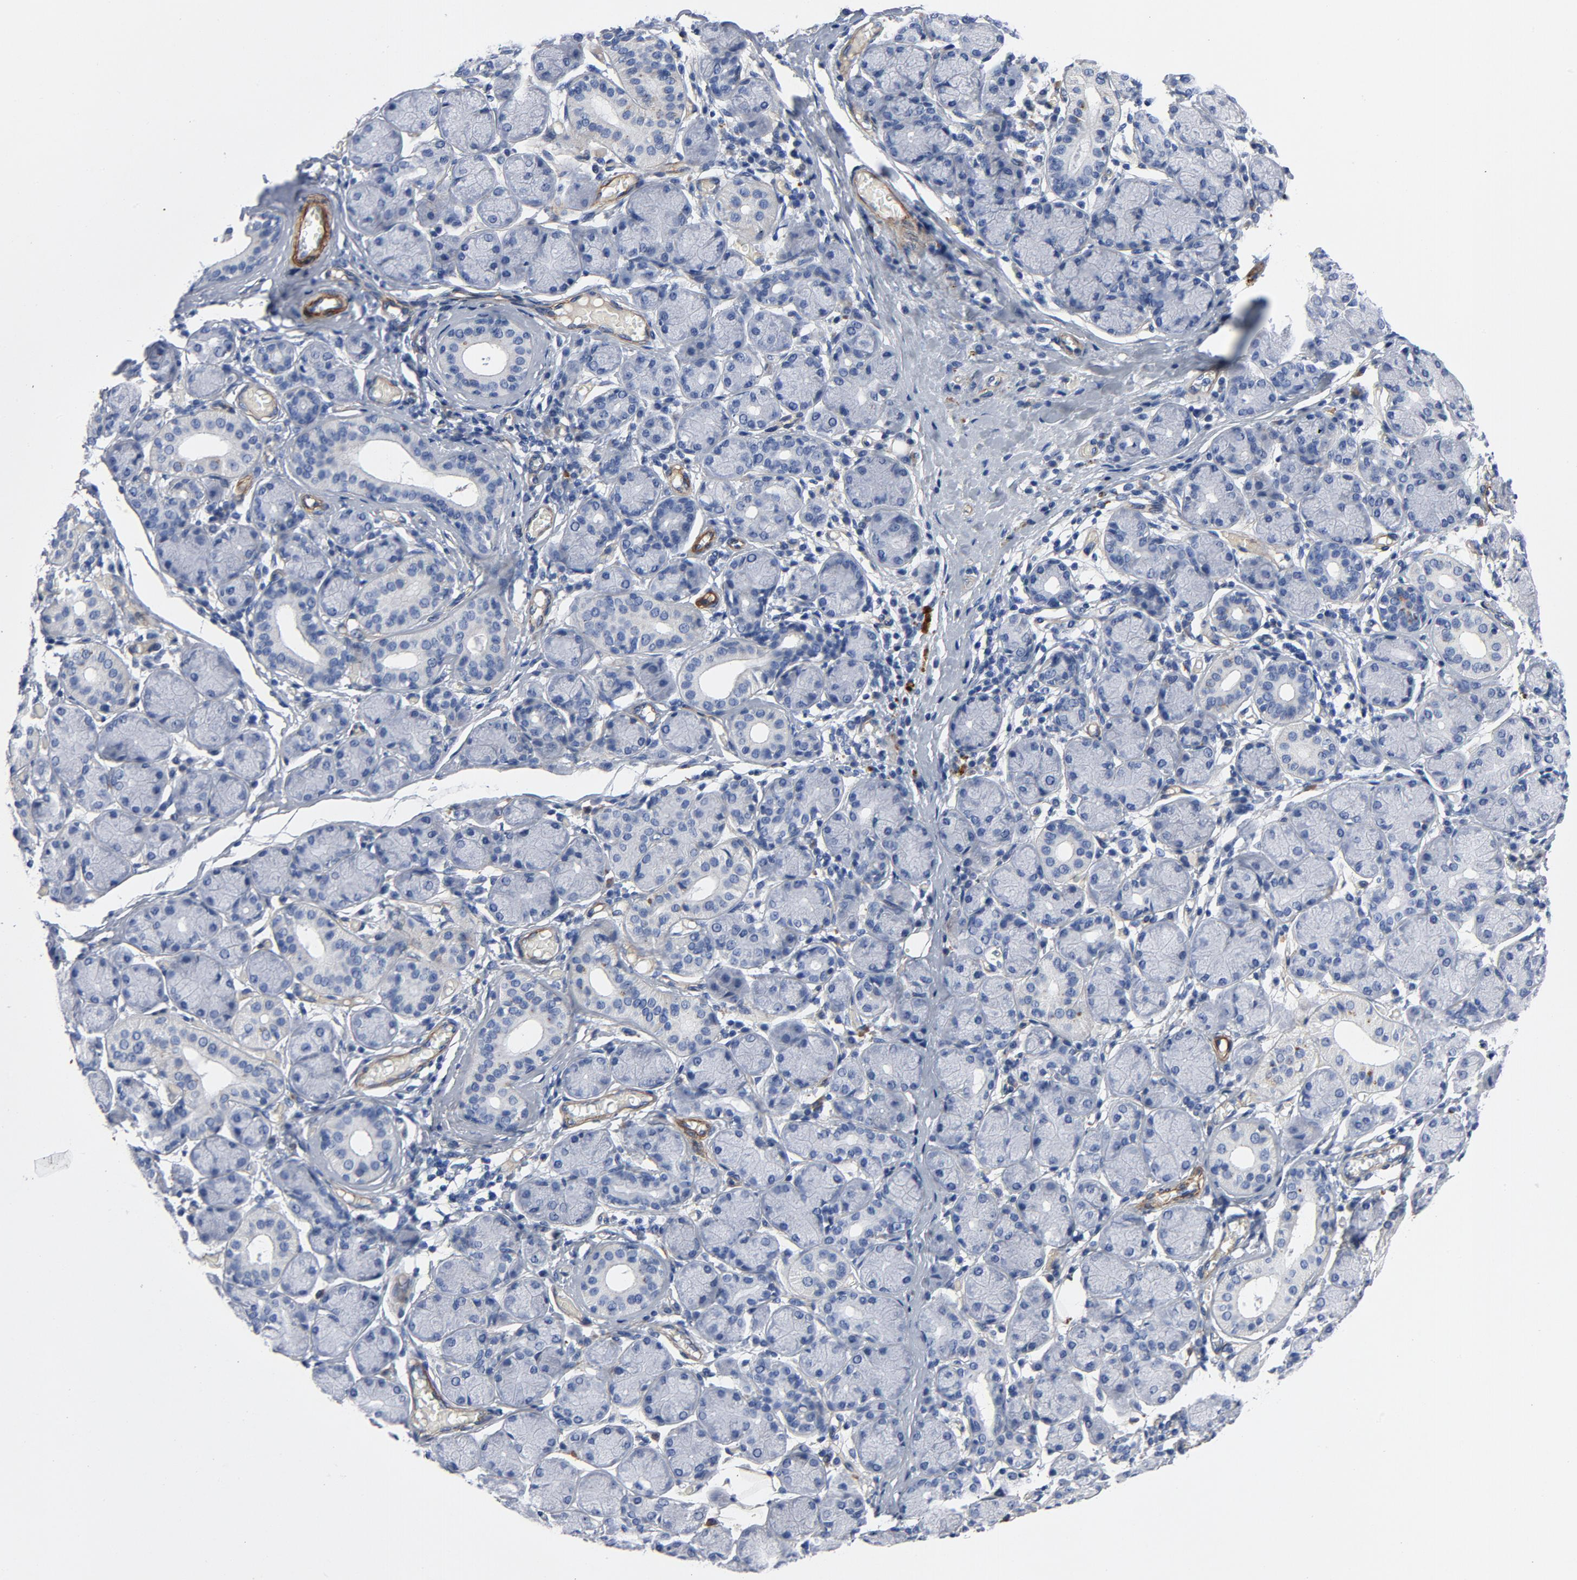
{"staining": {"intensity": "moderate", "quantity": "25%-75%", "location": "cytoplasmic/membranous"}, "tissue": "salivary gland", "cell_type": "Glandular cells", "image_type": "normal", "snomed": [{"axis": "morphology", "description": "Normal tissue, NOS"}, {"axis": "topography", "description": "Salivary gland"}], "caption": "Immunohistochemical staining of unremarkable human salivary gland exhibits medium levels of moderate cytoplasmic/membranous staining in approximately 25%-75% of glandular cells. The protein is shown in brown color, while the nuclei are stained blue.", "gene": "LAMC1", "patient": {"sex": "female", "age": 24}}